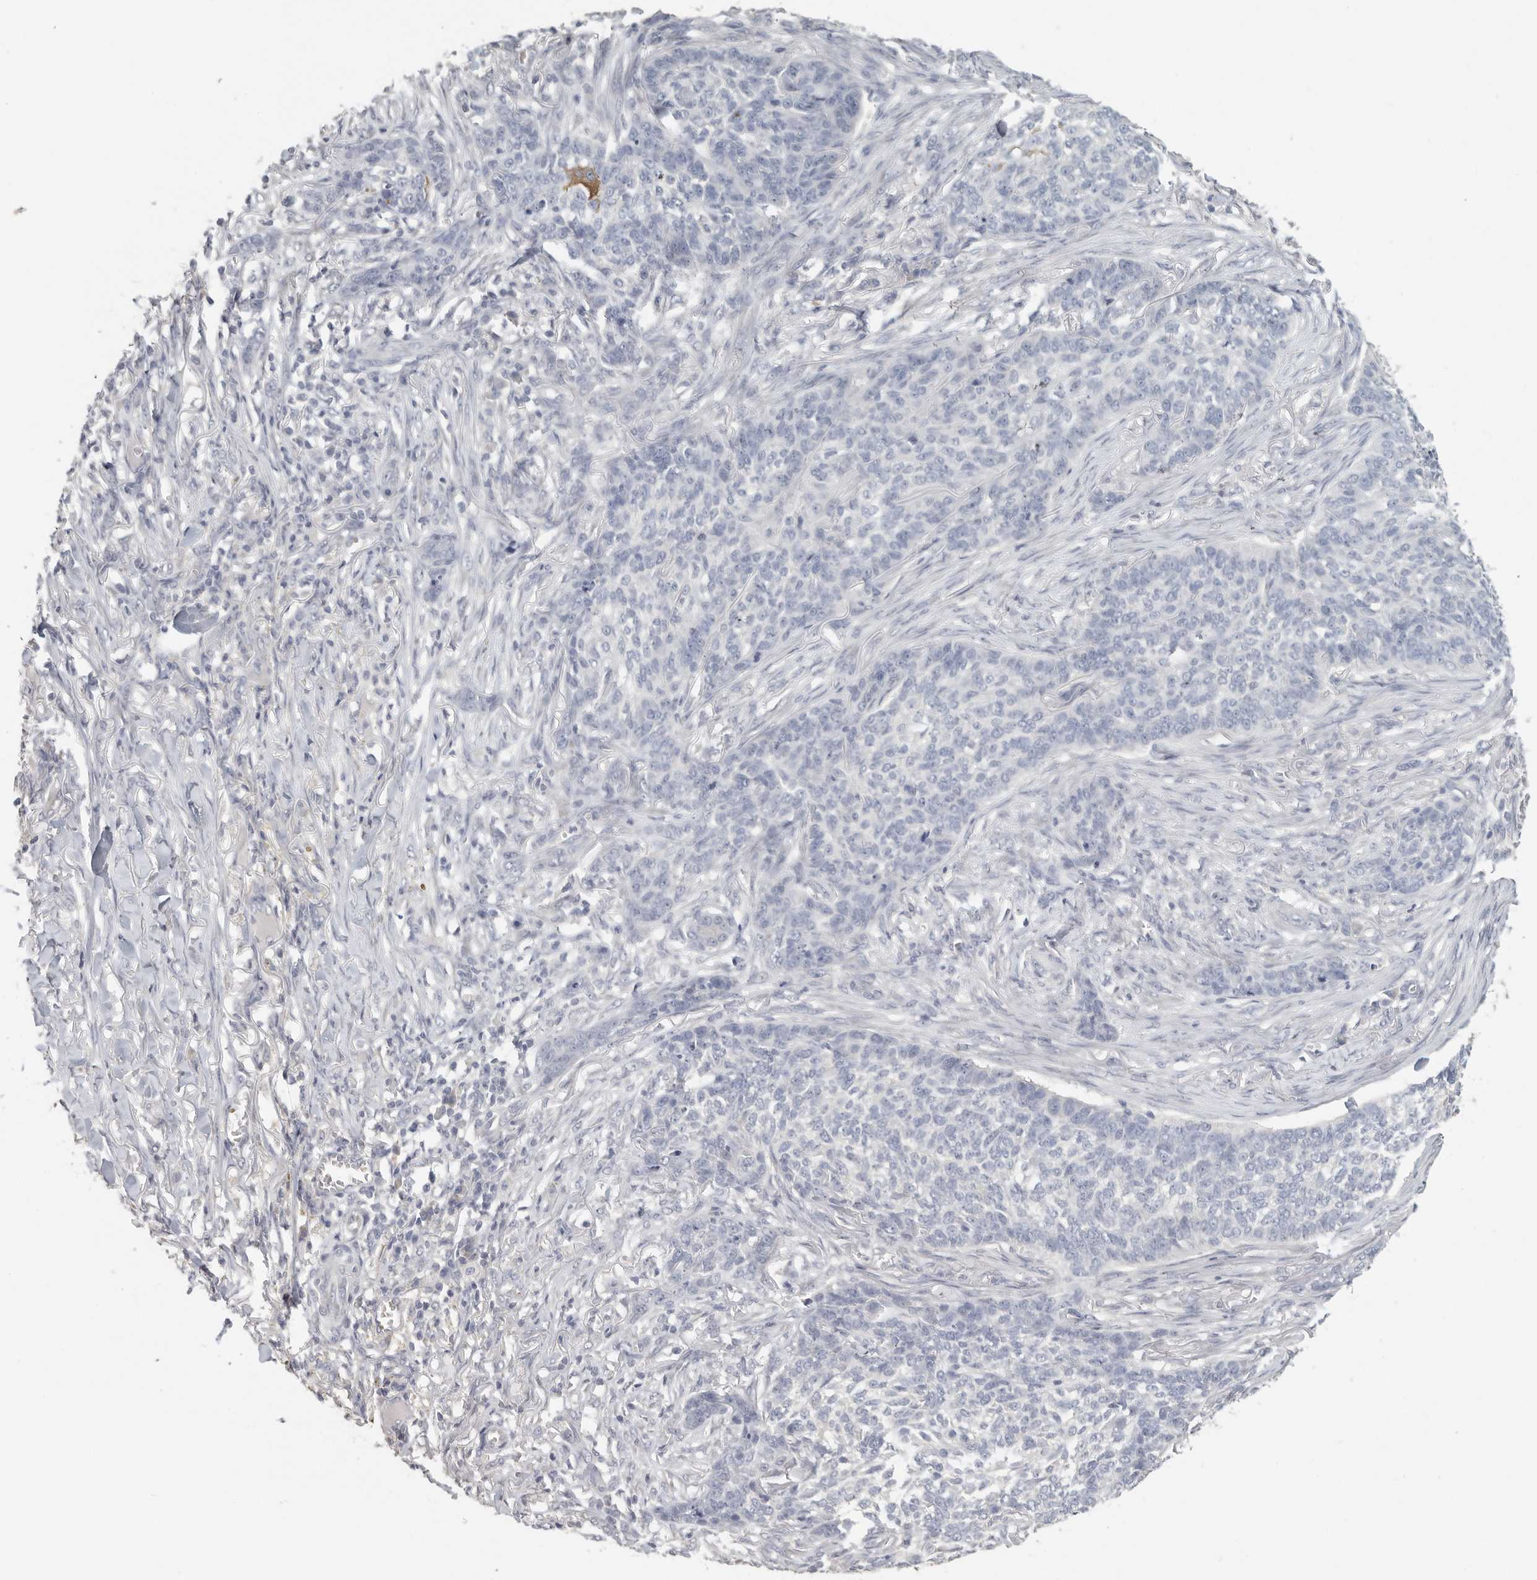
{"staining": {"intensity": "negative", "quantity": "none", "location": "none"}, "tissue": "skin cancer", "cell_type": "Tumor cells", "image_type": "cancer", "snomed": [{"axis": "morphology", "description": "Basal cell carcinoma"}, {"axis": "topography", "description": "Skin"}], "caption": "This image is of basal cell carcinoma (skin) stained with immunohistochemistry (IHC) to label a protein in brown with the nuclei are counter-stained blue. There is no expression in tumor cells.", "gene": "DNAJC11", "patient": {"sex": "male", "age": 85}}